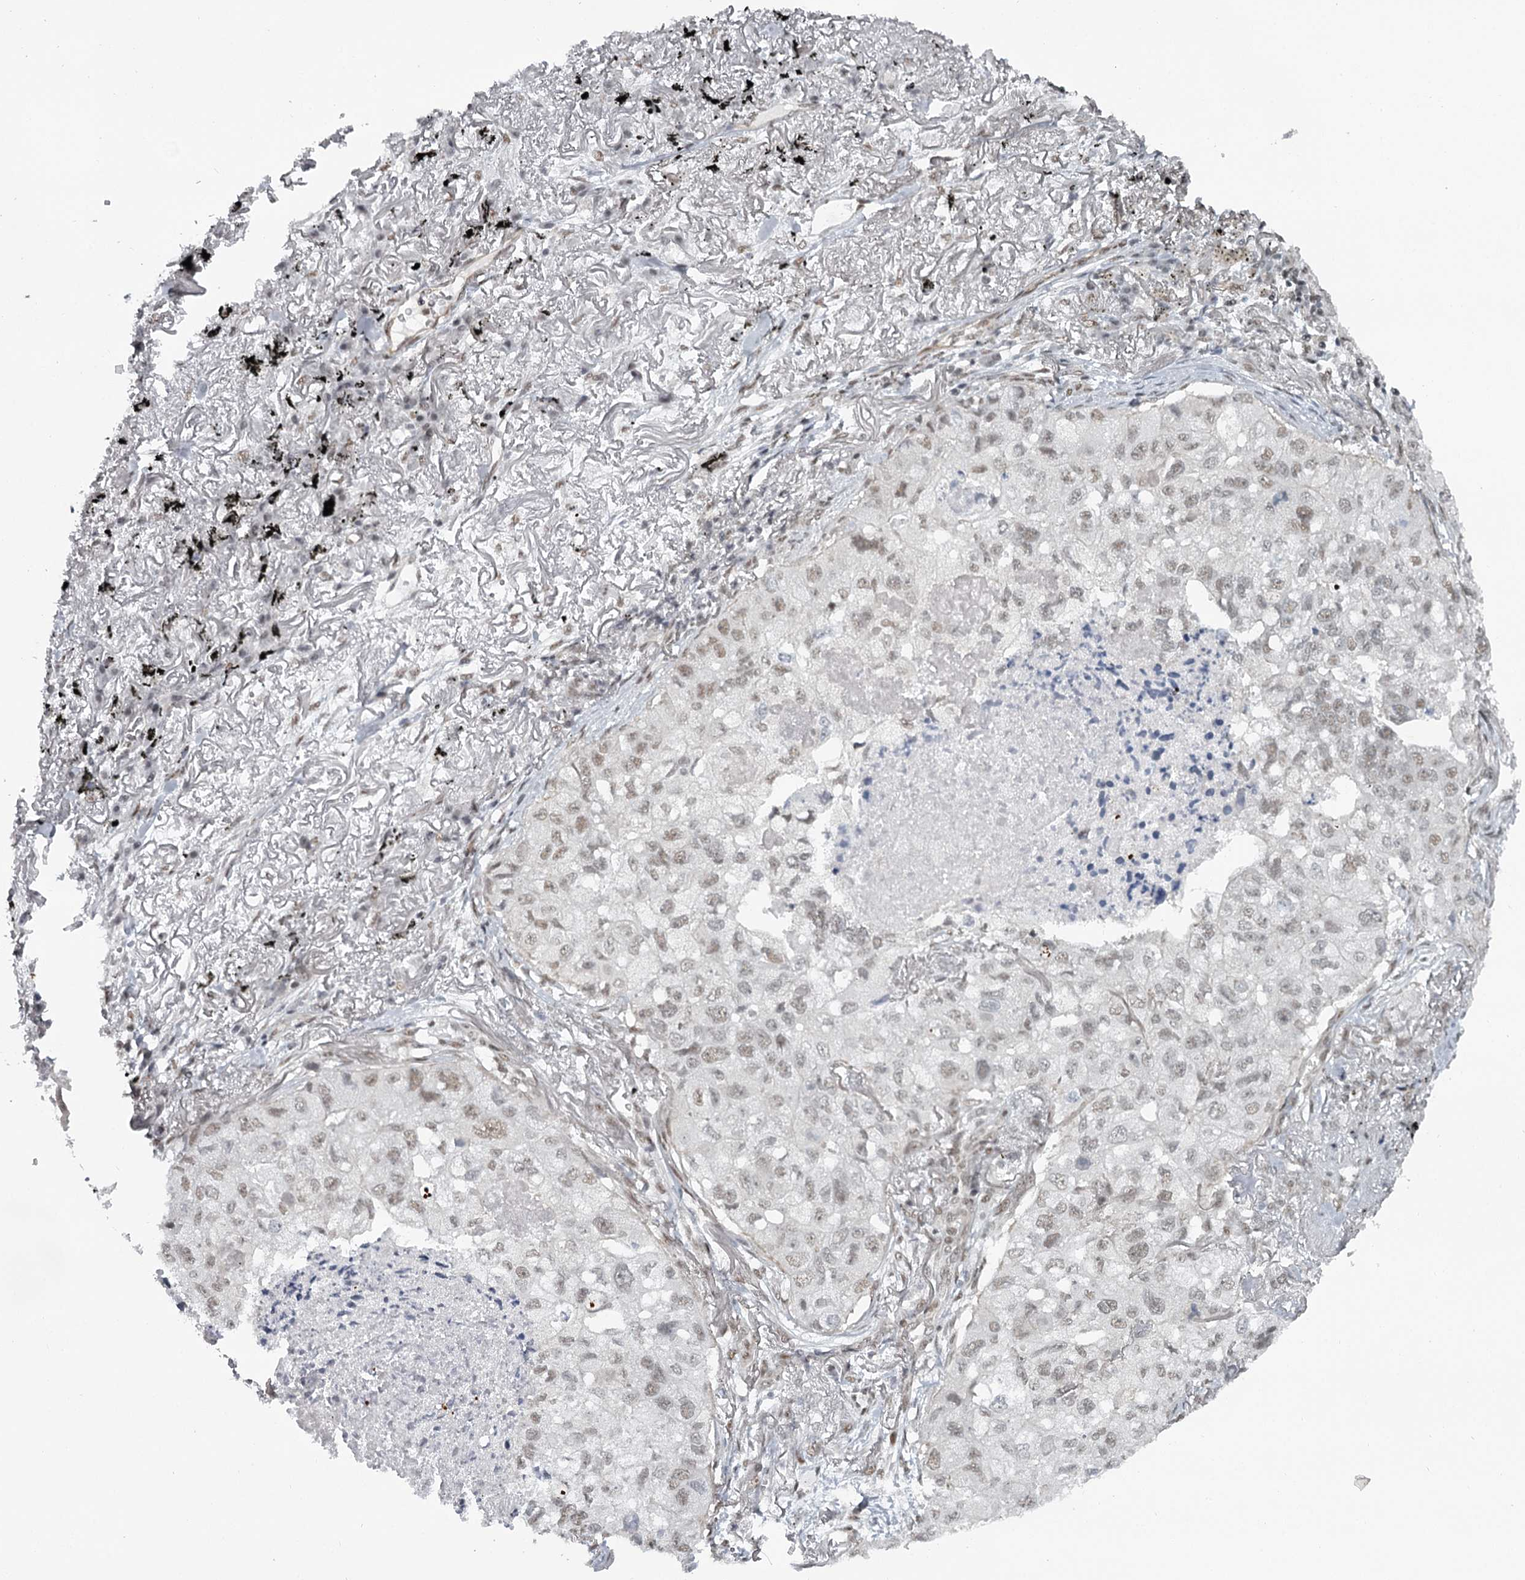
{"staining": {"intensity": "weak", "quantity": ">75%", "location": "nuclear"}, "tissue": "lung cancer", "cell_type": "Tumor cells", "image_type": "cancer", "snomed": [{"axis": "morphology", "description": "Adenocarcinoma, NOS"}, {"axis": "topography", "description": "Lung"}], "caption": "Human adenocarcinoma (lung) stained with a protein marker shows weak staining in tumor cells.", "gene": "FAM13C", "patient": {"sex": "male", "age": 65}}